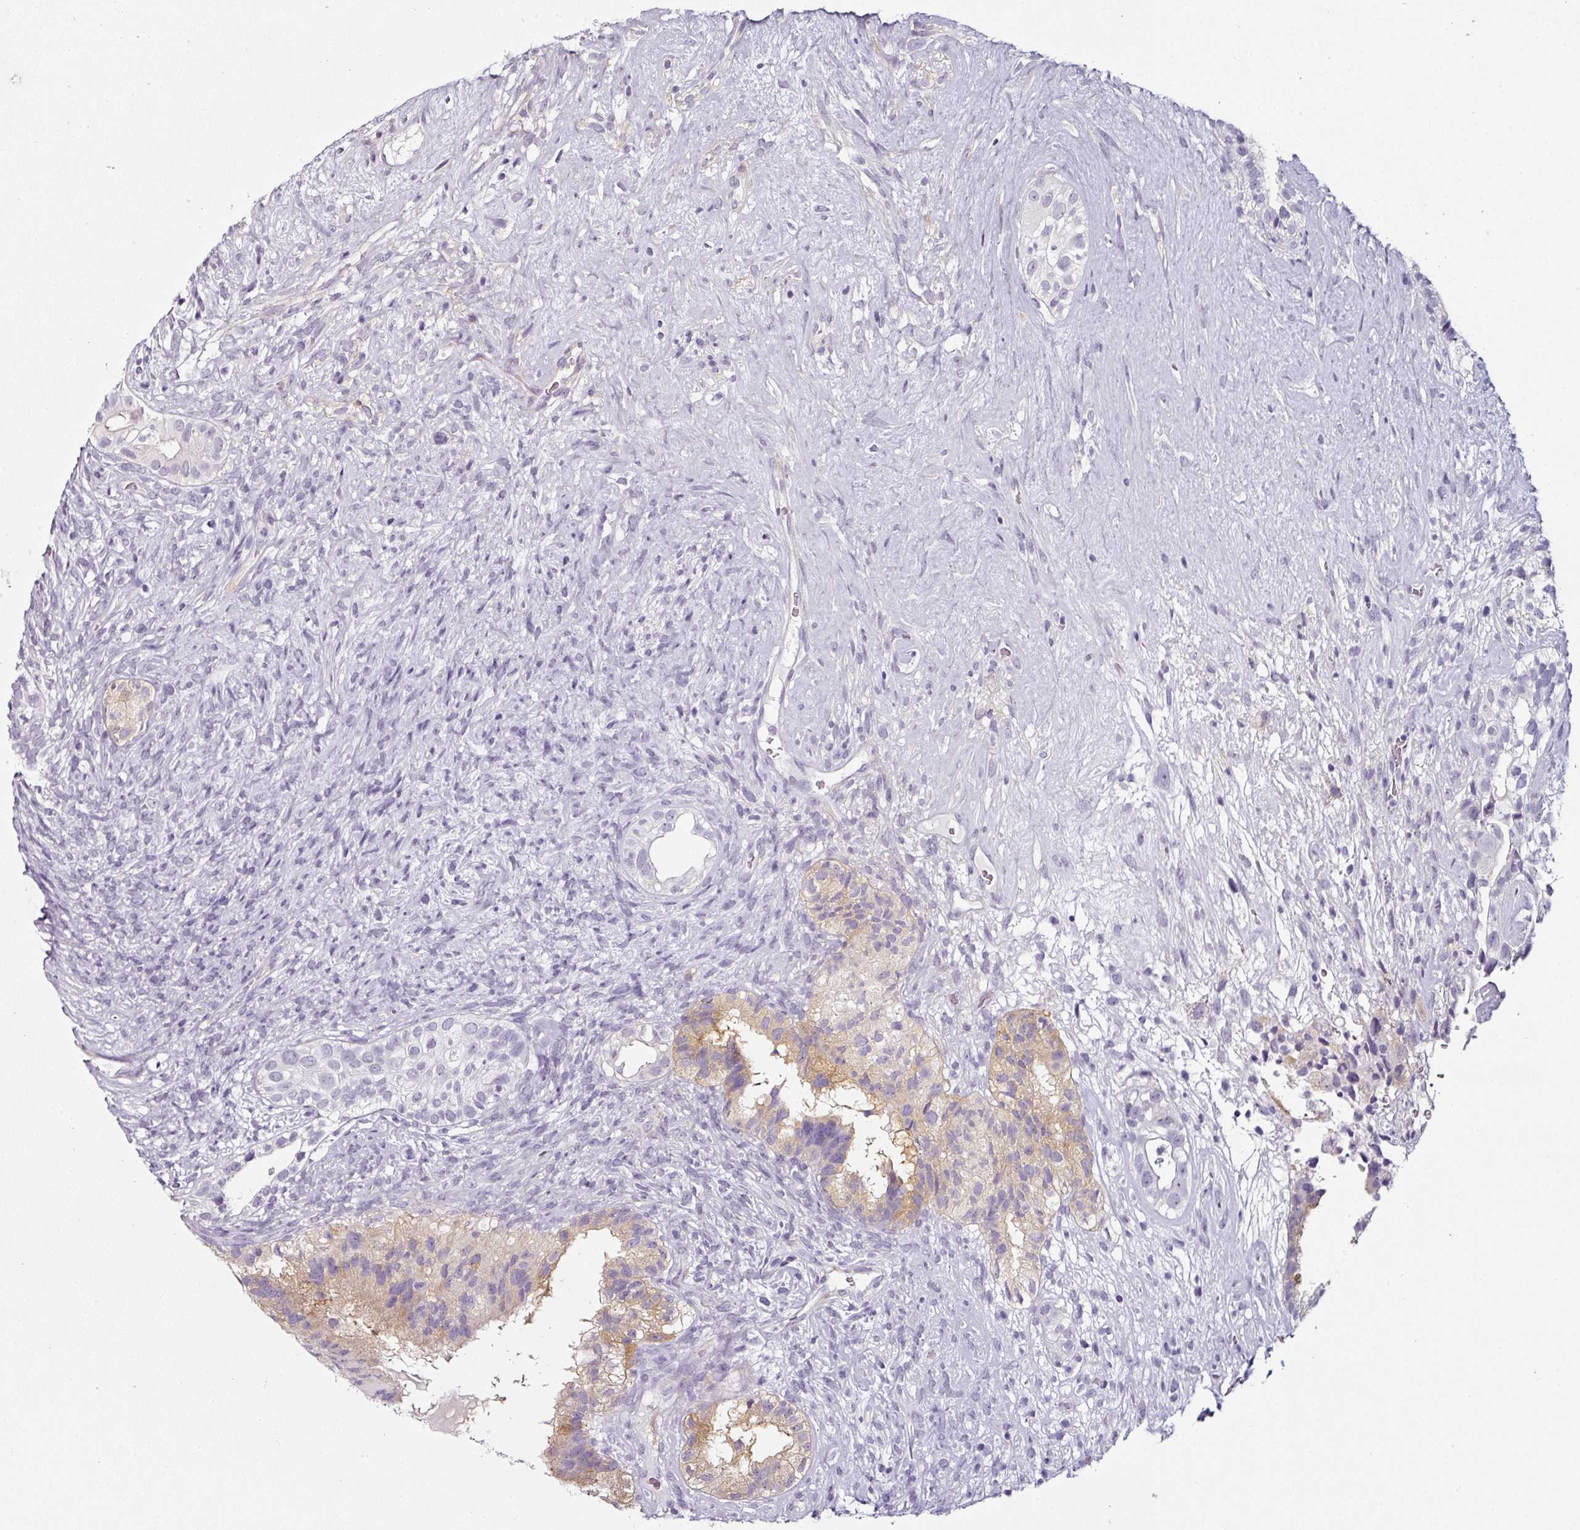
{"staining": {"intensity": "weak", "quantity": "<25%", "location": "cytoplasmic/membranous"}, "tissue": "testis cancer", "cell_type": "Tumor cells", "image_type": "cancer", "snomed": [{"axis": "morphology", "description": "Seminoma, NOS"}, {"axis": "morphology", "description": "Carcinoma, Embryonal, NOS"}, {"axis": "topography", "description": "Testis"}], "caption": "There is no significant staining in tumor cells of testis cancer (seminoma).", "gene": "CAP2", "patient": {"sex": "male", "age": 41}}